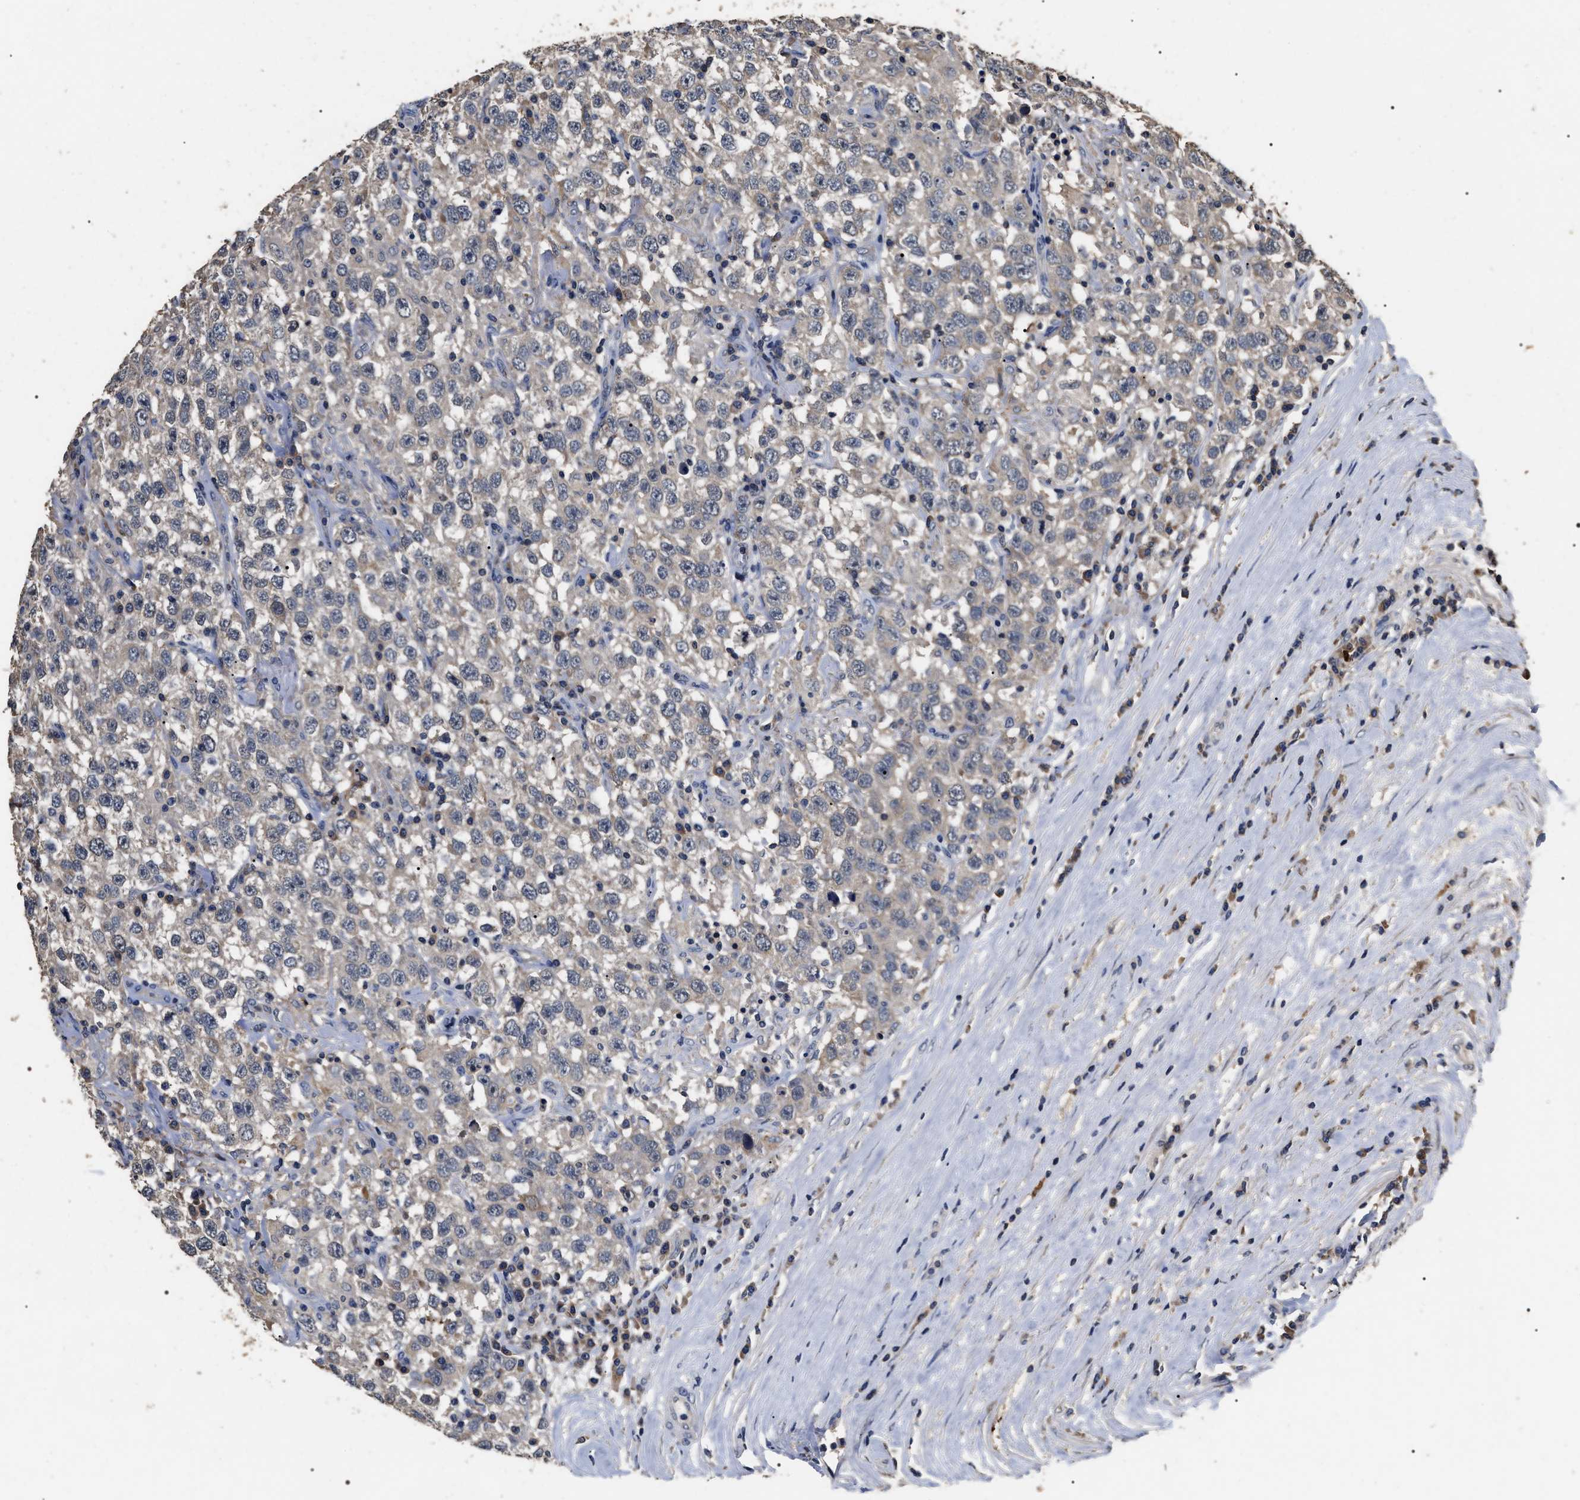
{"staining": {"intensity": "weak", "quantity": "25%-75%", "location": "cytoplasmic/membranous"}, "tissue": "testis cancer", "cell_type": "Tumor cells", "image_type": "cancer", "snomed": [{"axis": "morphology", "description": "Seminoma, NOS"}, {"axis": "topography", "description": "Testis"}], "caption": "The histopathology image demonstrates a brown stain indicating the presence of a protein in the cytoplasmic/membranous of tumor cells in seminoma (testis).", "gene": "UPF3A", "patient": {"sex": "male", "age": 41}}